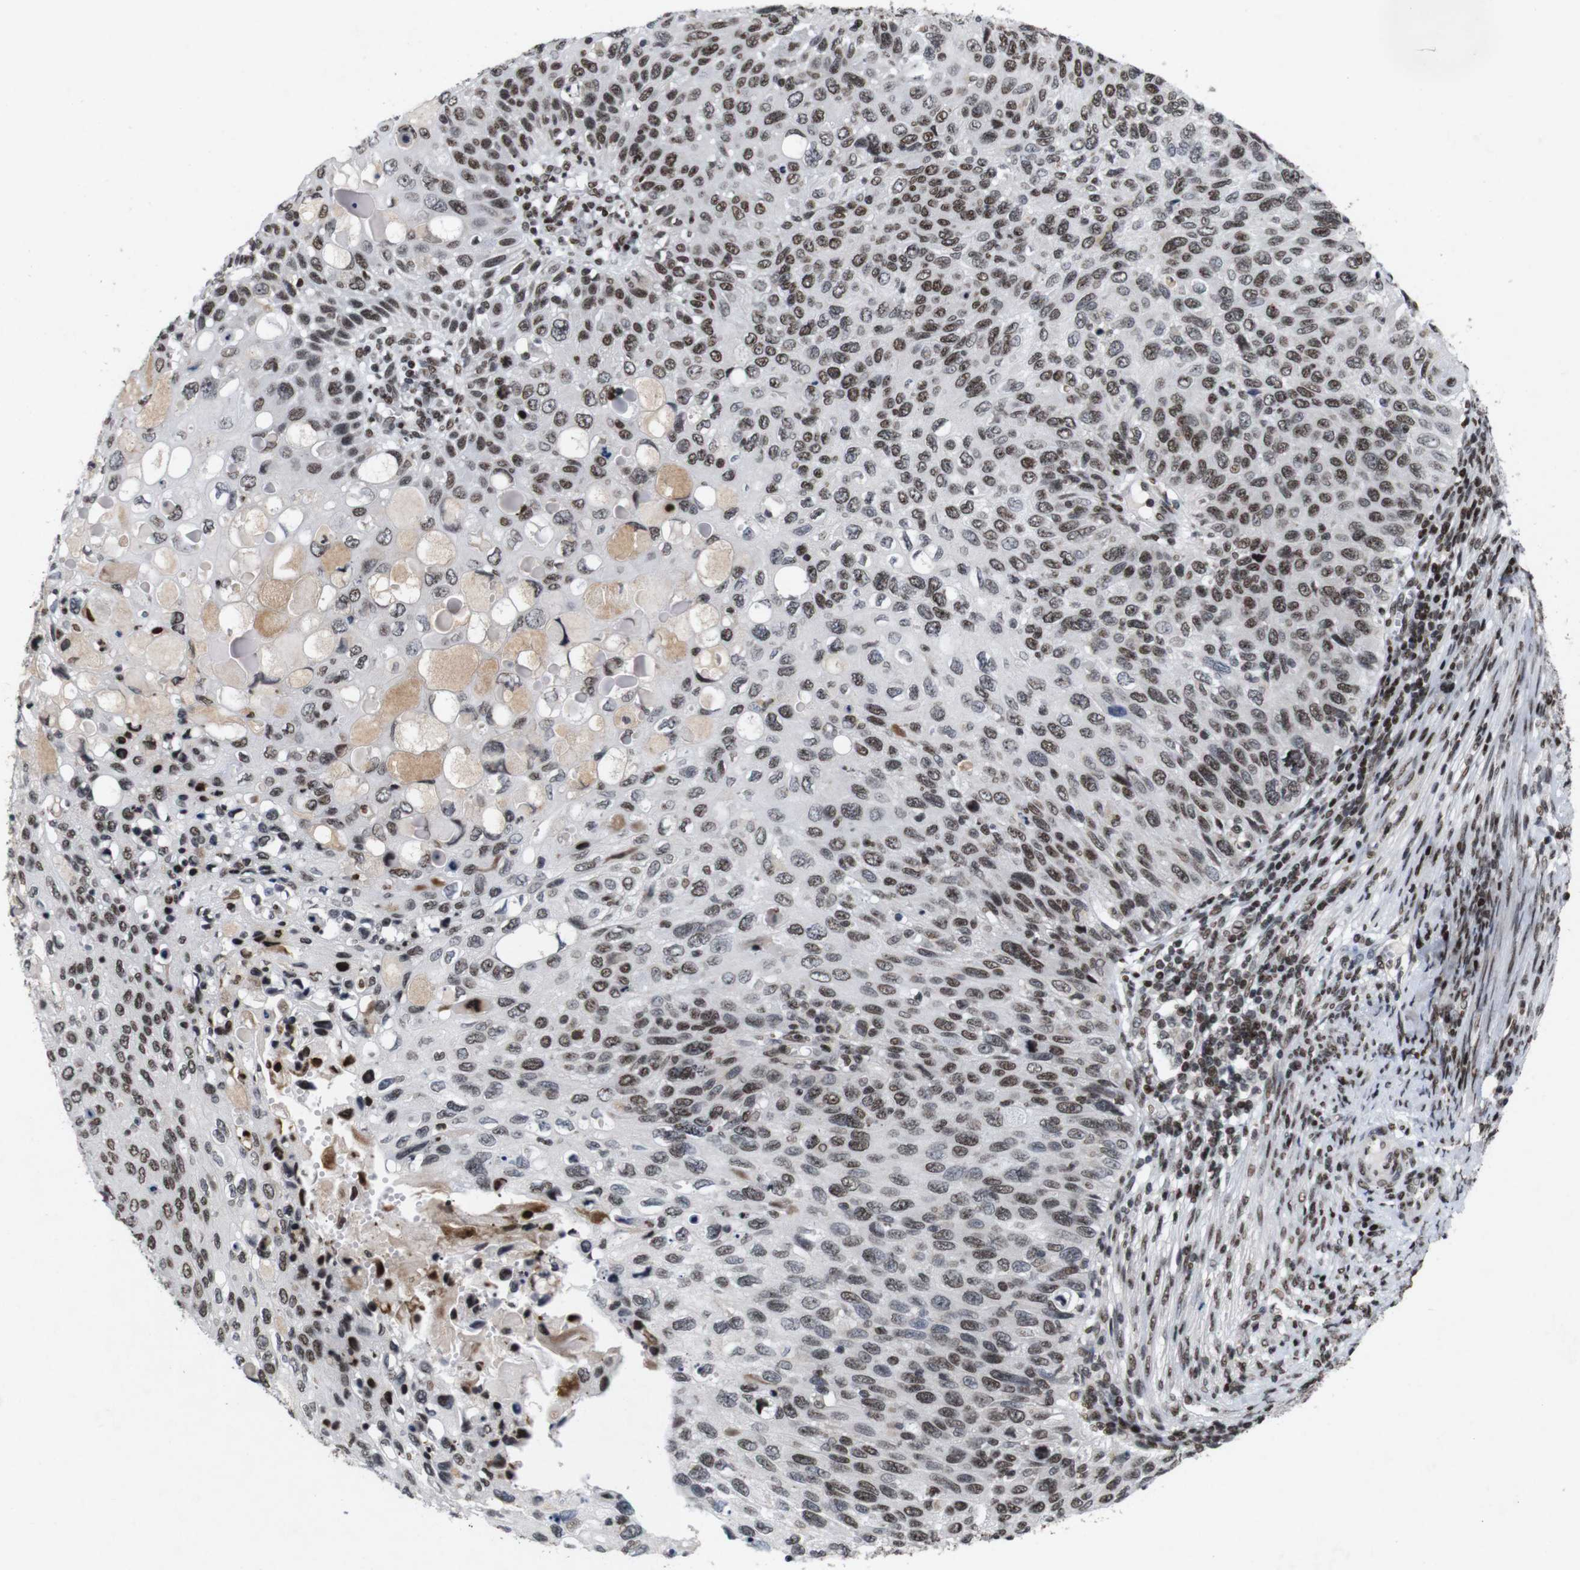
{"staining": {"intensity": "moderate", "quantity": ">75%", "location": "nuclear"}, "tissue": "cervical cancer", "cell_type": "Tumor cells", "image_type": "cancer", "snomed": [{"axis": "morphology", "description": "Squamous cell carcinoma, NOS"}, {"axis": "topography", "description": "Cervix"}], "caption": "A high-resolution histopathology image shows immunohistochemistry staining of cervical squamous cell carcinoma, which reveals moderate nuclear positivity in about >75% of tumor cells.", "gene": "MAGEH1", "patient": {"sex": "female", "age": 70}}